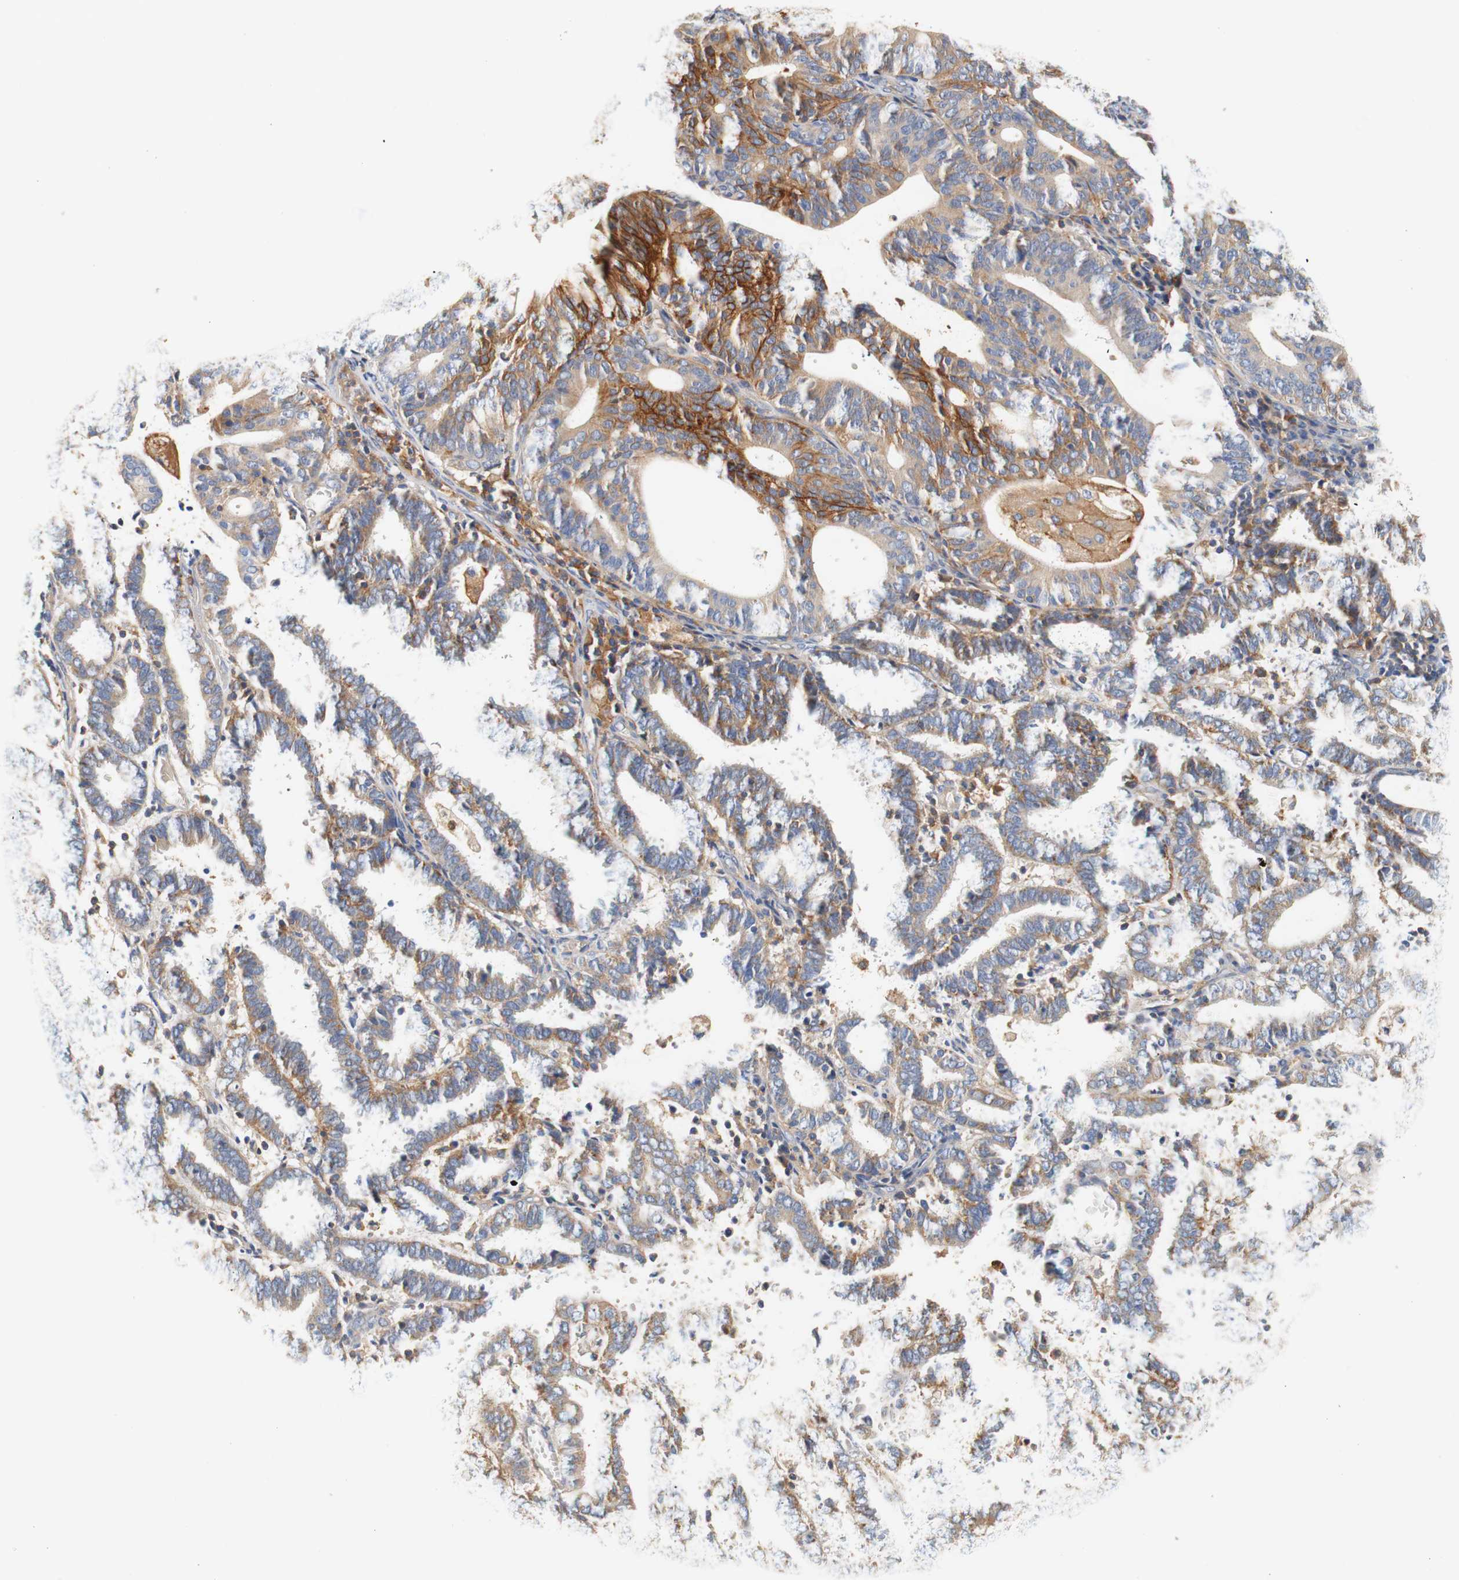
{"staining": {"intensity": "strong", "quantity": "25%-75%", "location": "cytoplasmic/membranous"}, "tissue": "endometrial cancer", "cell_type": "Tumor cells", "image_type": "cancer", "snomed": [{"axis": "morphology", "description": "Adenocarcinoma, NOS"}, {"axis": "topography", "description": "Uterus"}], "caption": "High-power microscopy captured an IHC photomicrograph of adenocarcinoma (endometrial), revealing strong cytoplasmic/membranous expression in about 25%-75% of tumor cells.", "gene": "PCDH7", "patient": {"sex": "female", "age": 83}}